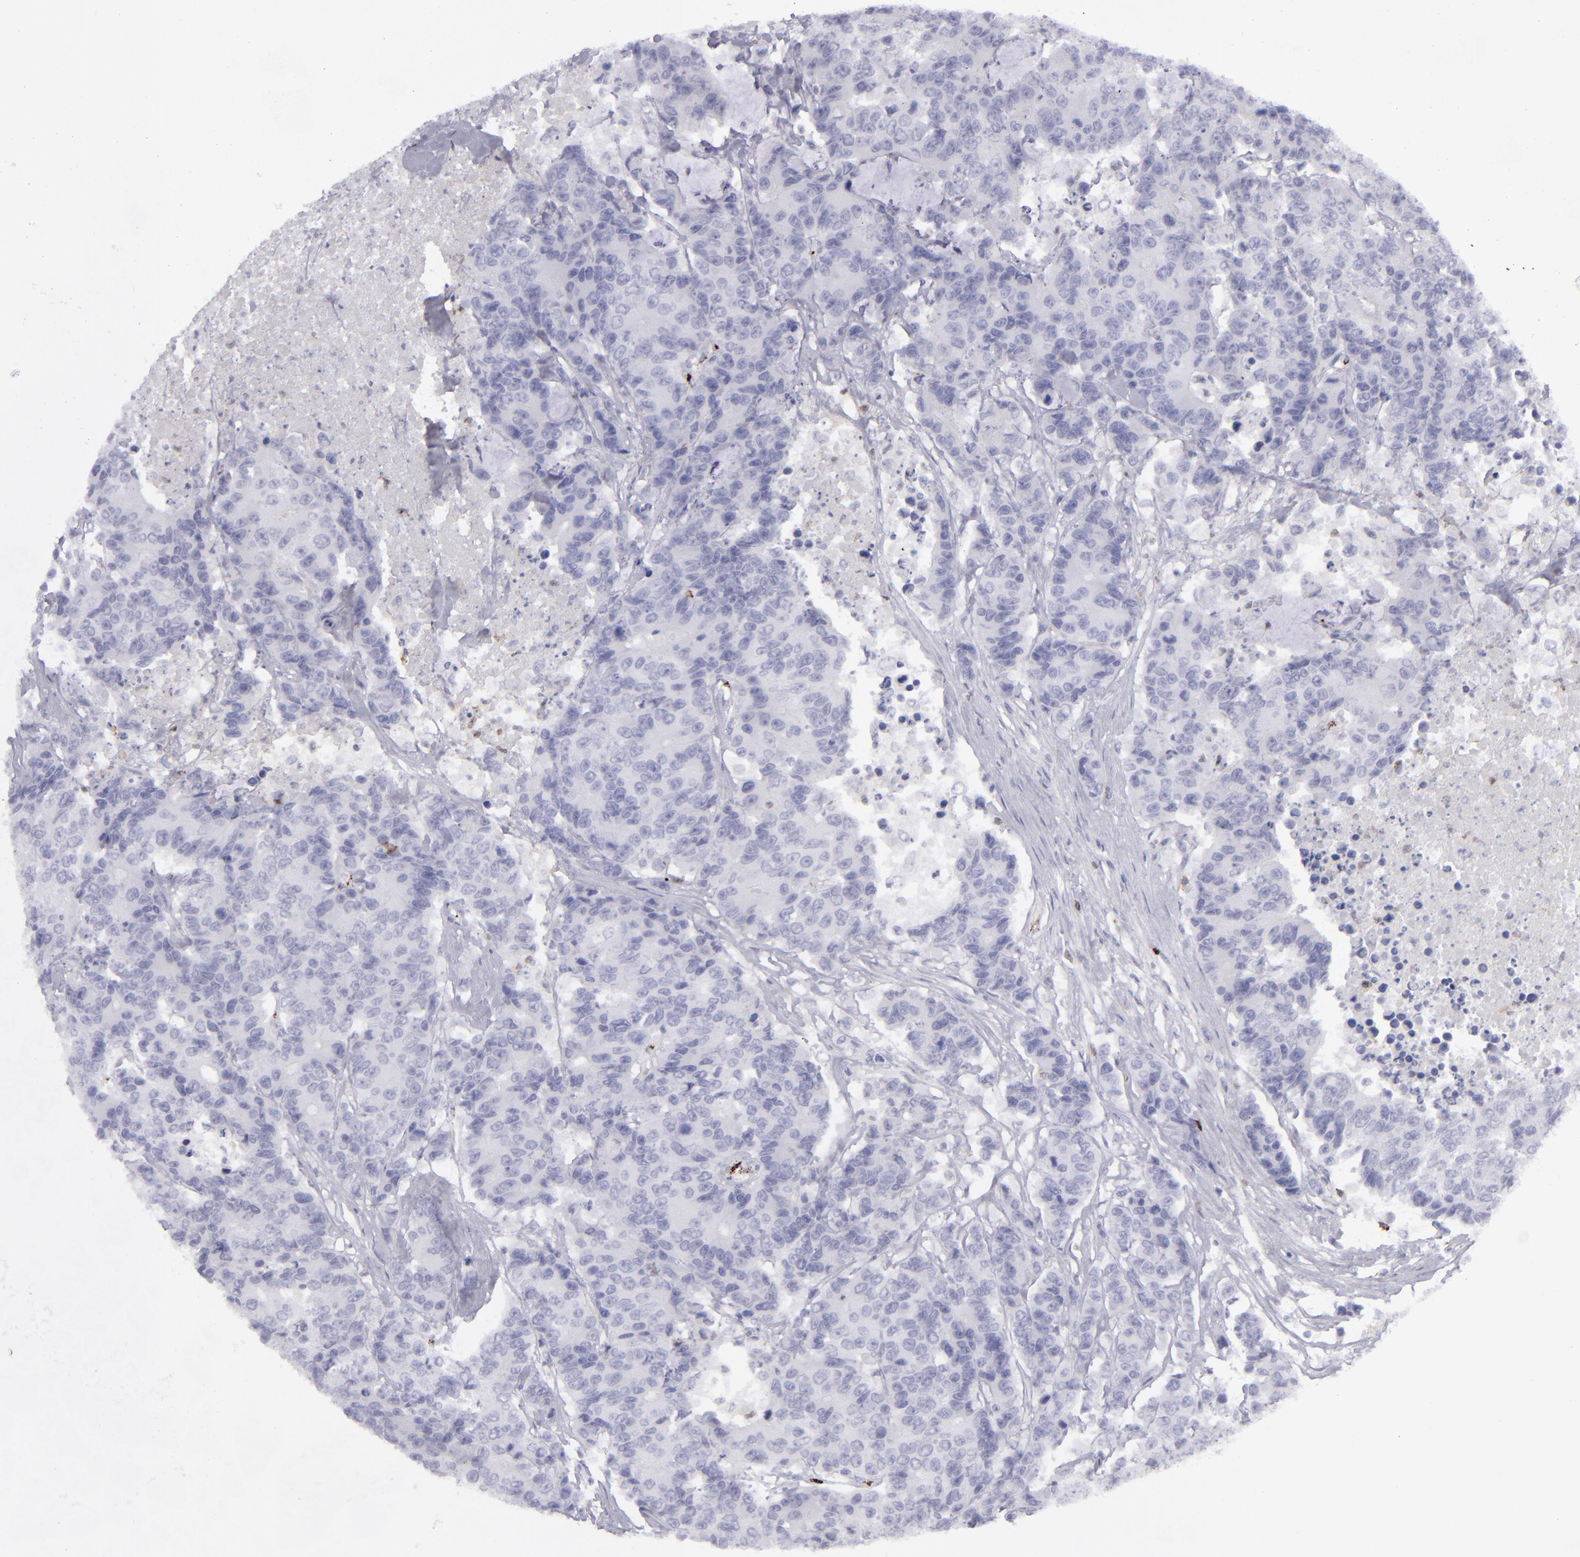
{"staining": {"intensity": "negative", "quantity": "none", "location": "none"}, "tissue": "colorectal cancer", "cell_type": "Tumor cells", "image_type": "cancer", "snomed": [{"axis": "morphology", "description": "Adenocarcinoma, NOS"}, {"axis": "topography", "description": "Colon"}], "caption": "Immunohistochemistry photomicrograph of neoplastic tissue: colorectal cancer stained with DAB reveals no significant protein expression in tumor cells.", "gene": "CD27", "patient": {"sex": "female", "age": 86}}